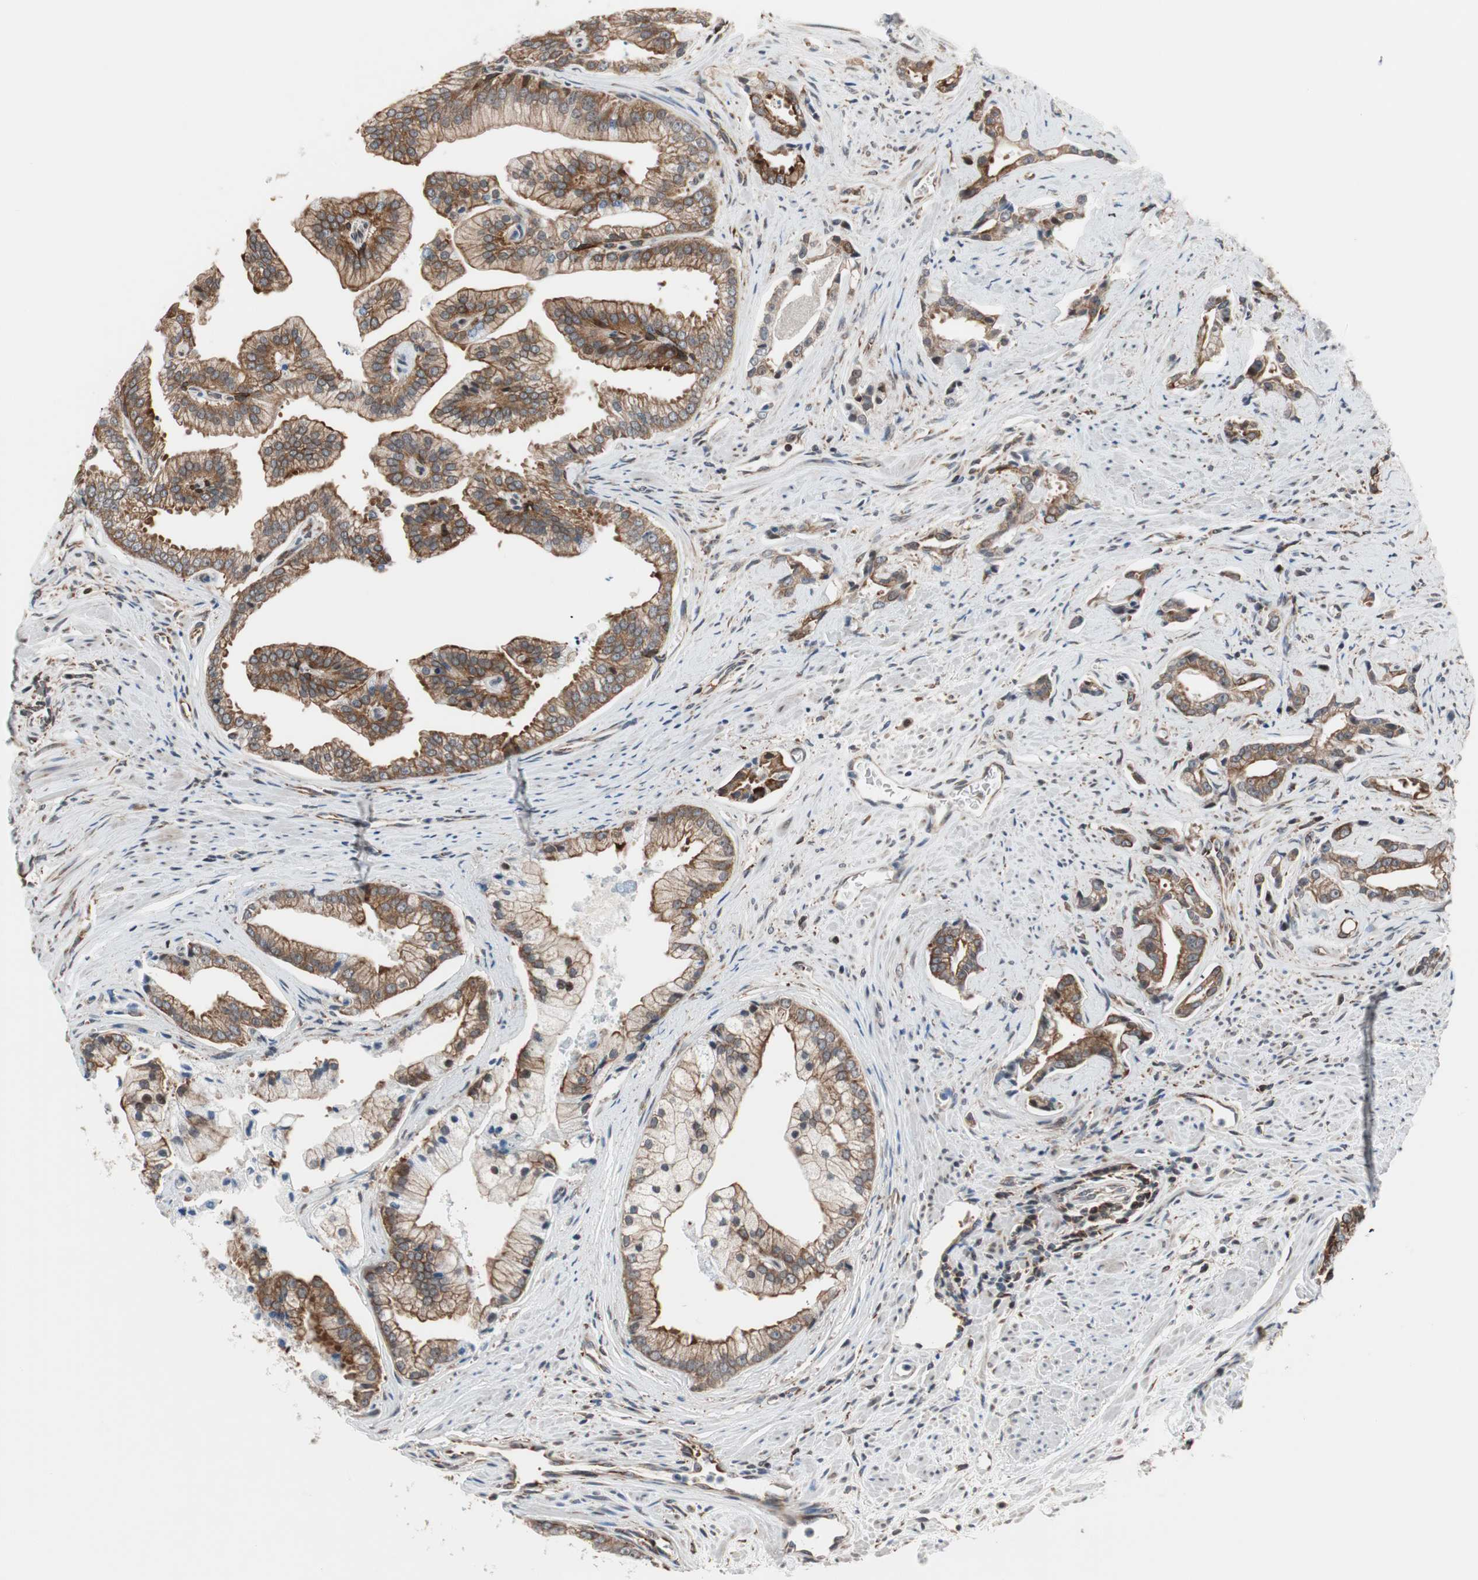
{"staining": {"intensity": "strong", "quantity": "25%-75%", "location": "cytoplasmic/membranous"}, "tissue": "prostate cancer", "cell_type": "Tumor cells", "image_type": "cancer", "snomed": [{"axis": "morphology", "description": "Adenocarcinoma, High grade"}, {"axis": "topography", "description": "Prostate"}], "caption": "Immunohistochemical staining of human high-grade adenocarcinoma (prostate) displays strong cytoplasmic/membranous protein staining in about 25%-75% of tumor cells.", "gene": "ZNF512B", "patient": {"sex": "male", "age": 67}}